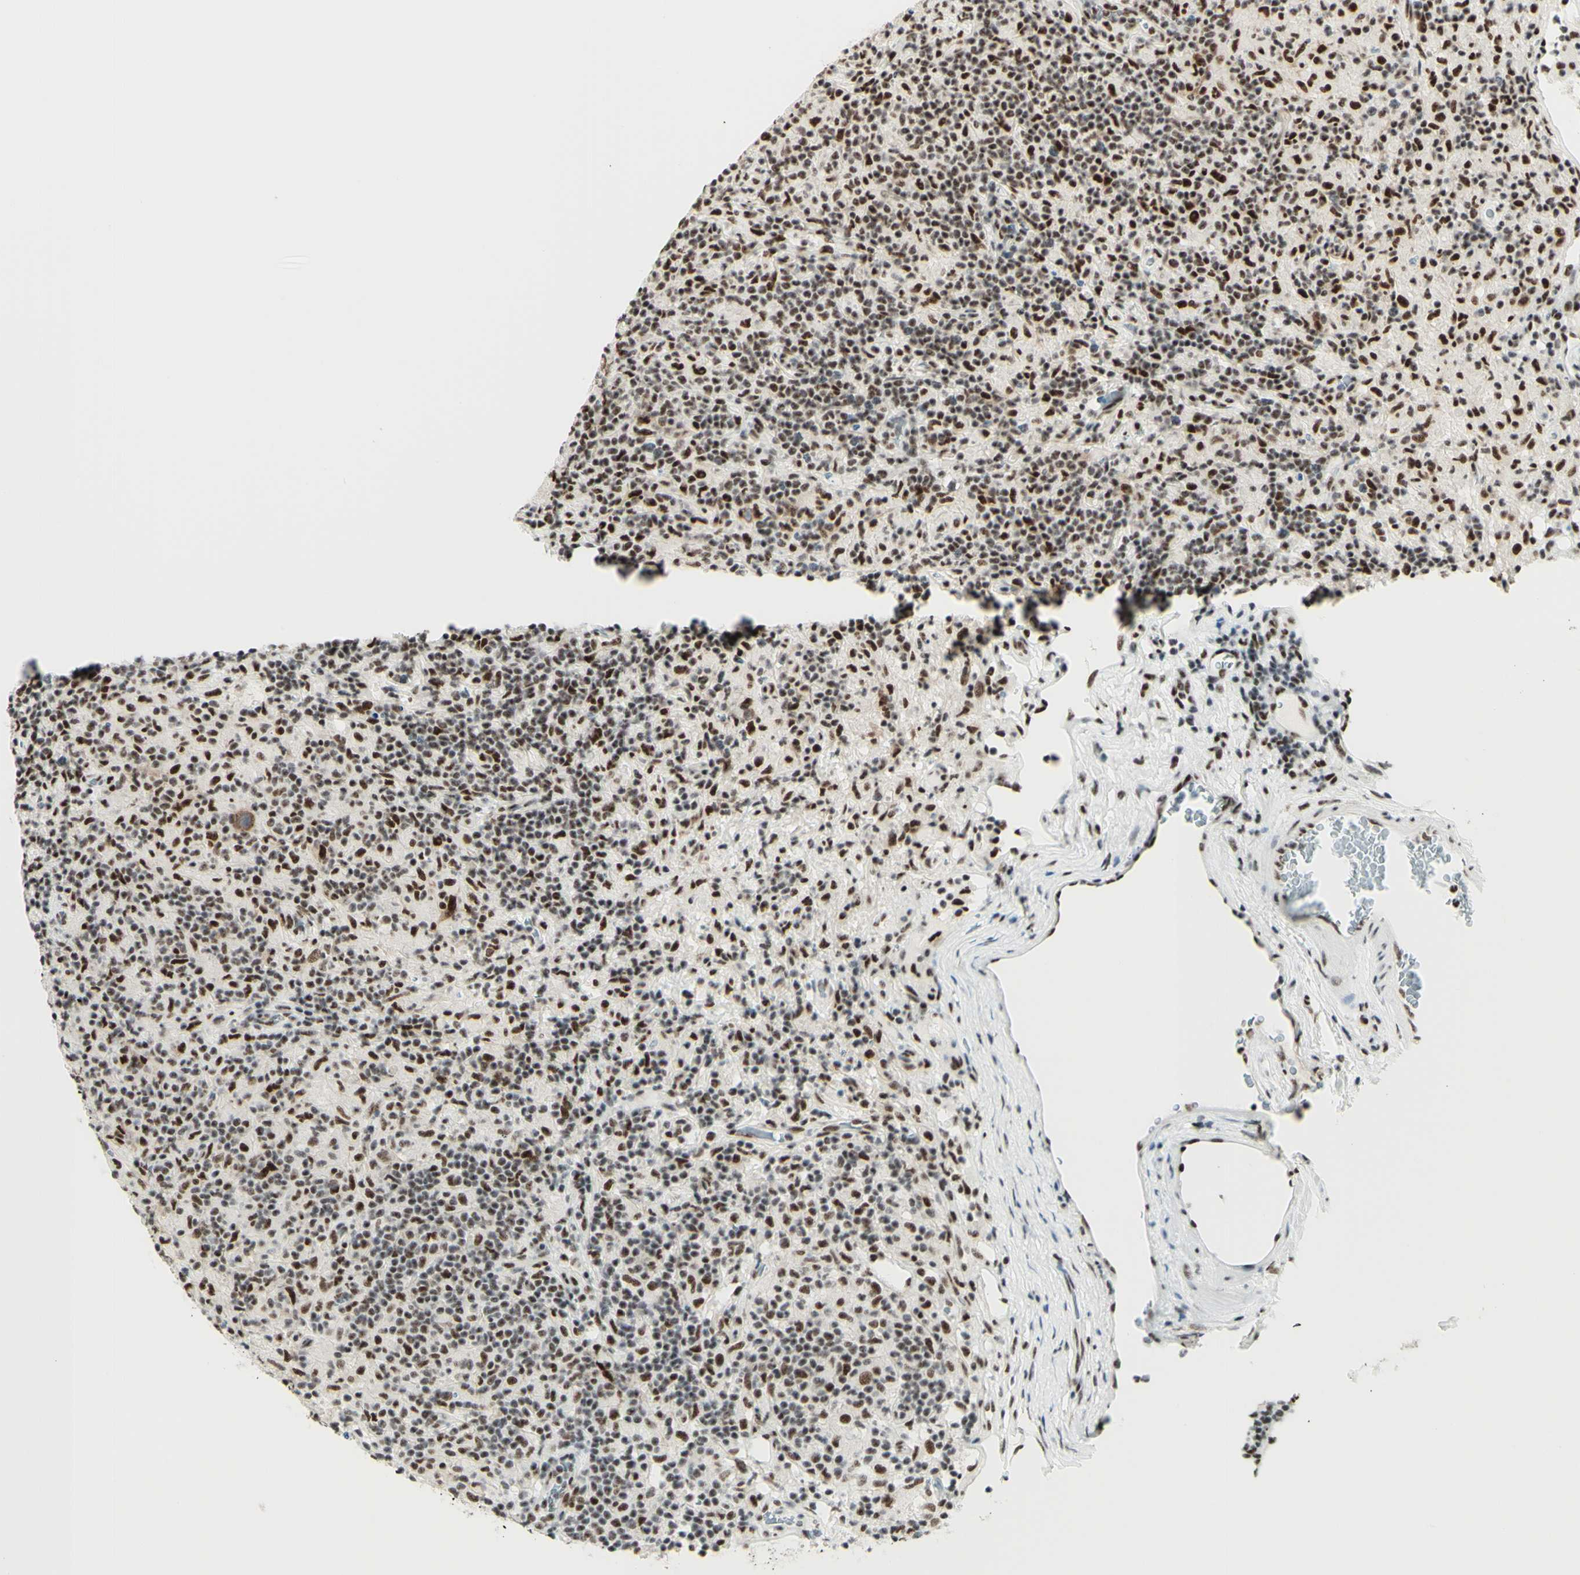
{"staining": {"intensity": "strong", "quantity": ">75%", "location": "nuclear"}, "tissue": "lymphoma", "cell_type": "Tumor cells", "image_type": "cancer", "snomed": [{"axis": "morphology", "description": "Hodgkin's disease, NOS"}, {"axis": "topography", "description": "Lymph node"}], "caption": "Protein staining of lymphoma tissue shows strong nuclear expression in about >75% of tumor cells.", "gene": "WTAP", "patient": {"sex": "male", "age": 70}}